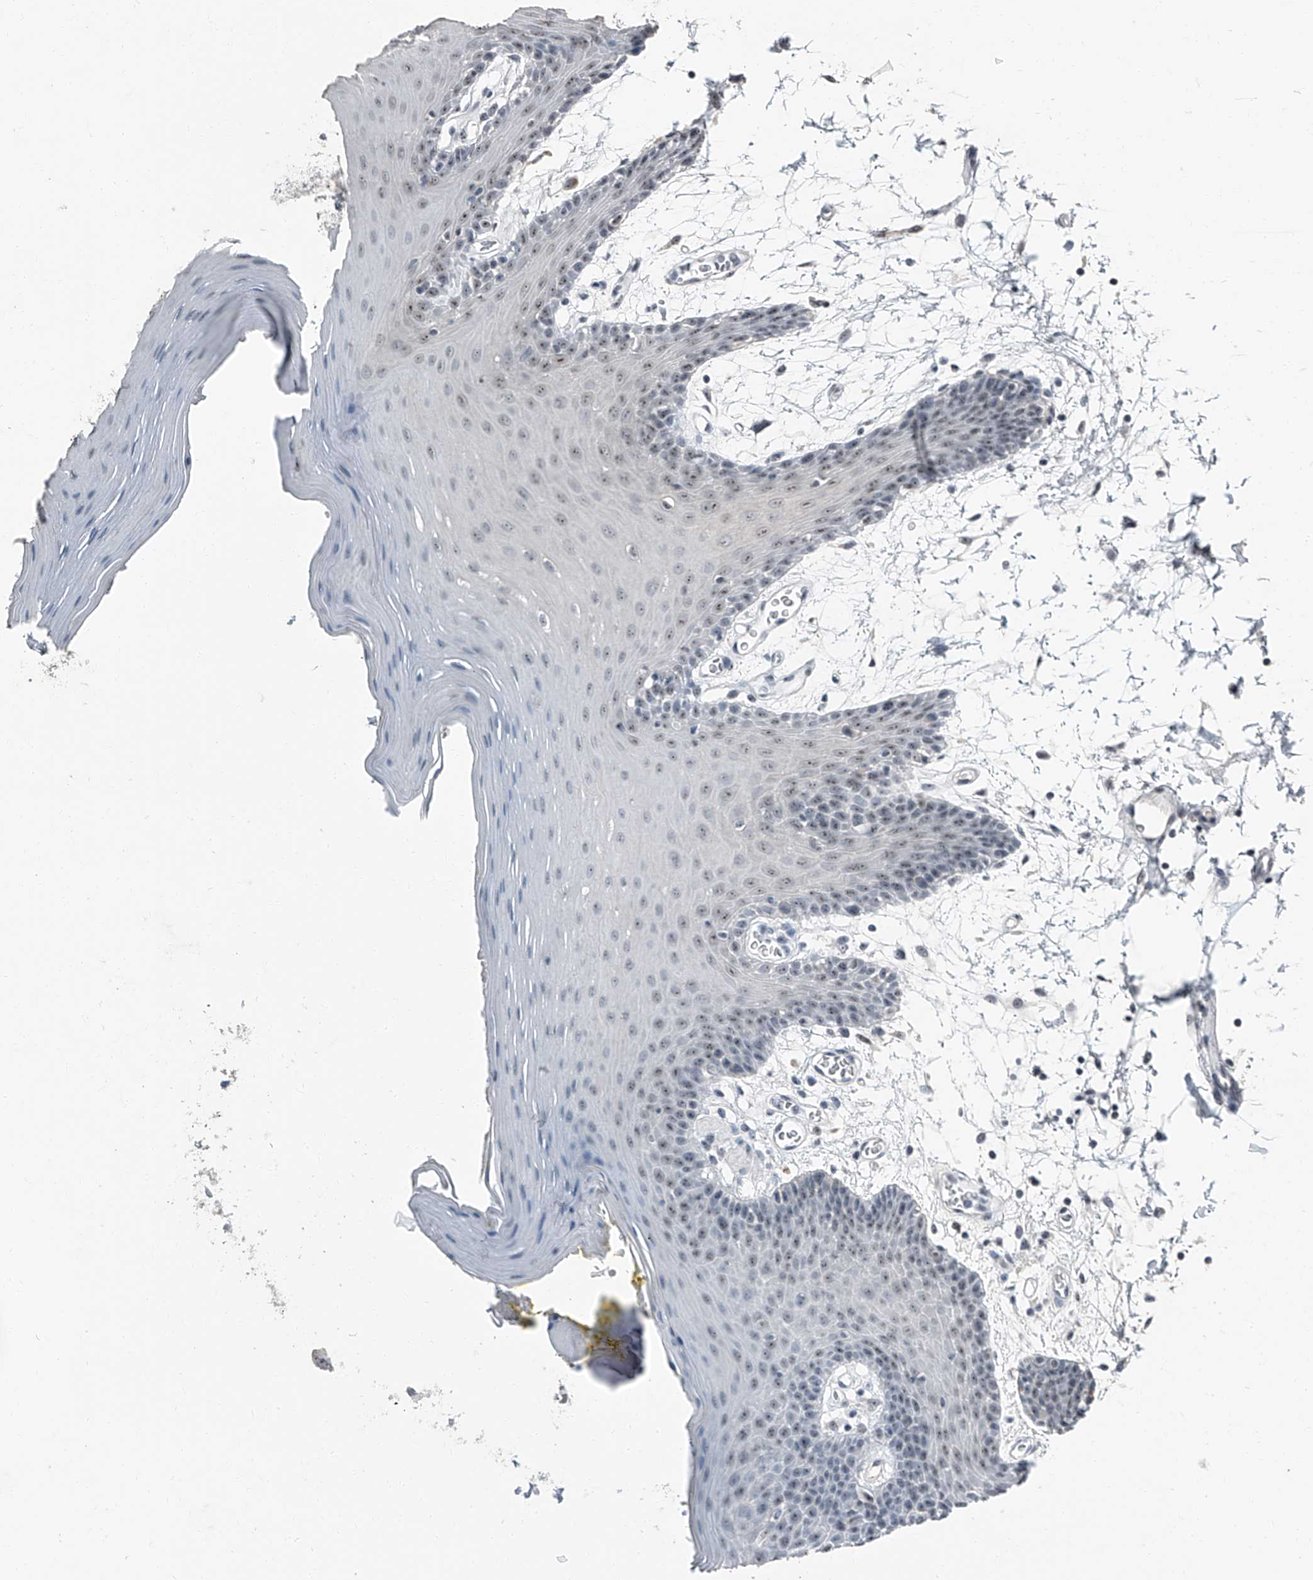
{"staining": {"intensity": "moderate", "quantity": "25%-75%", "location": "nuclear"}, "tissue": "oral mucosa", "cell_type": "Squamous epithelial cells", "image_type": "normal", "snomed": [{"axis": "morphology", "description": "Normal tissue, NOS"}, {"axis": "morphology", "description": "Squamous cell carcinoma, NOS"}, {"axis": "topography", "description": "Skeletal muscle"}, {"axis": "topography", "description": "Oral tissue"}, {"axis": "topography", "description": "Salivary gland"}, {"axis": "topography", "description": "Head-Neck"}], "caption": "Moderate nuclear expression is appreciated in approximately 25%-75% of squamous epithelial cells in unremarkable oral mucosa. (DAB (3,3'-diaminobenzidine) = brown stain, brightfield microscopy at high magnification).", "gene": "TCOF1", "patient": {"sex": "male", "age": 54}}